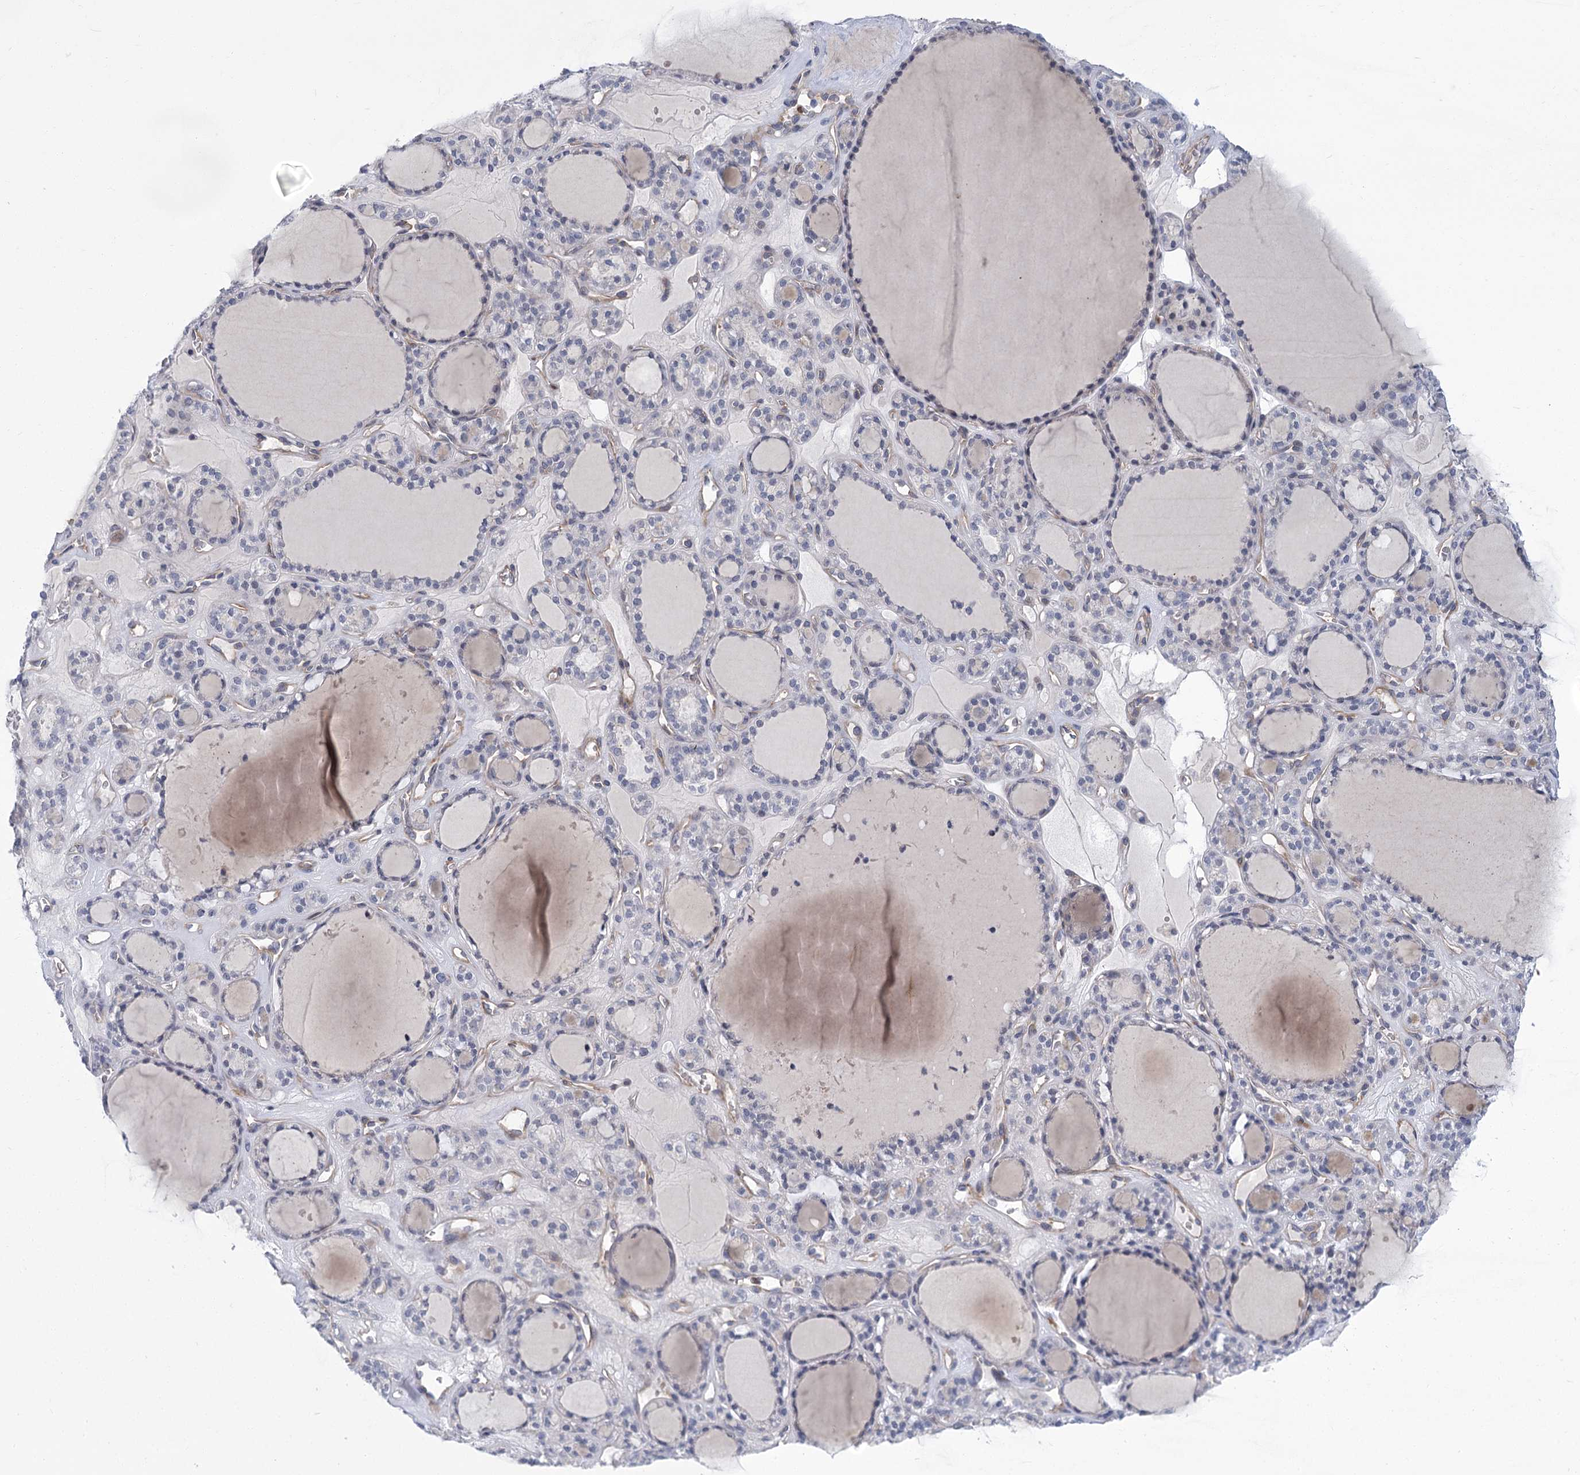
{"staining": {"intensity": "negative", "quantity": "none", "location": "none"}, "tissue": "thyroid gland", "cell_type": "Glandular cells", "image_type": "normal", "snomed": [{"axis": "morphology", "description": "Normal tissue, NOS"}, {"axis": "topography", "description": "Thyroid gland"}], "caption": "This is an IHC image of benign human thyroid gland. There is no expression in glandular cells.", "gene": "THAP6", "patient": {"sex": "female", "age": 28}}